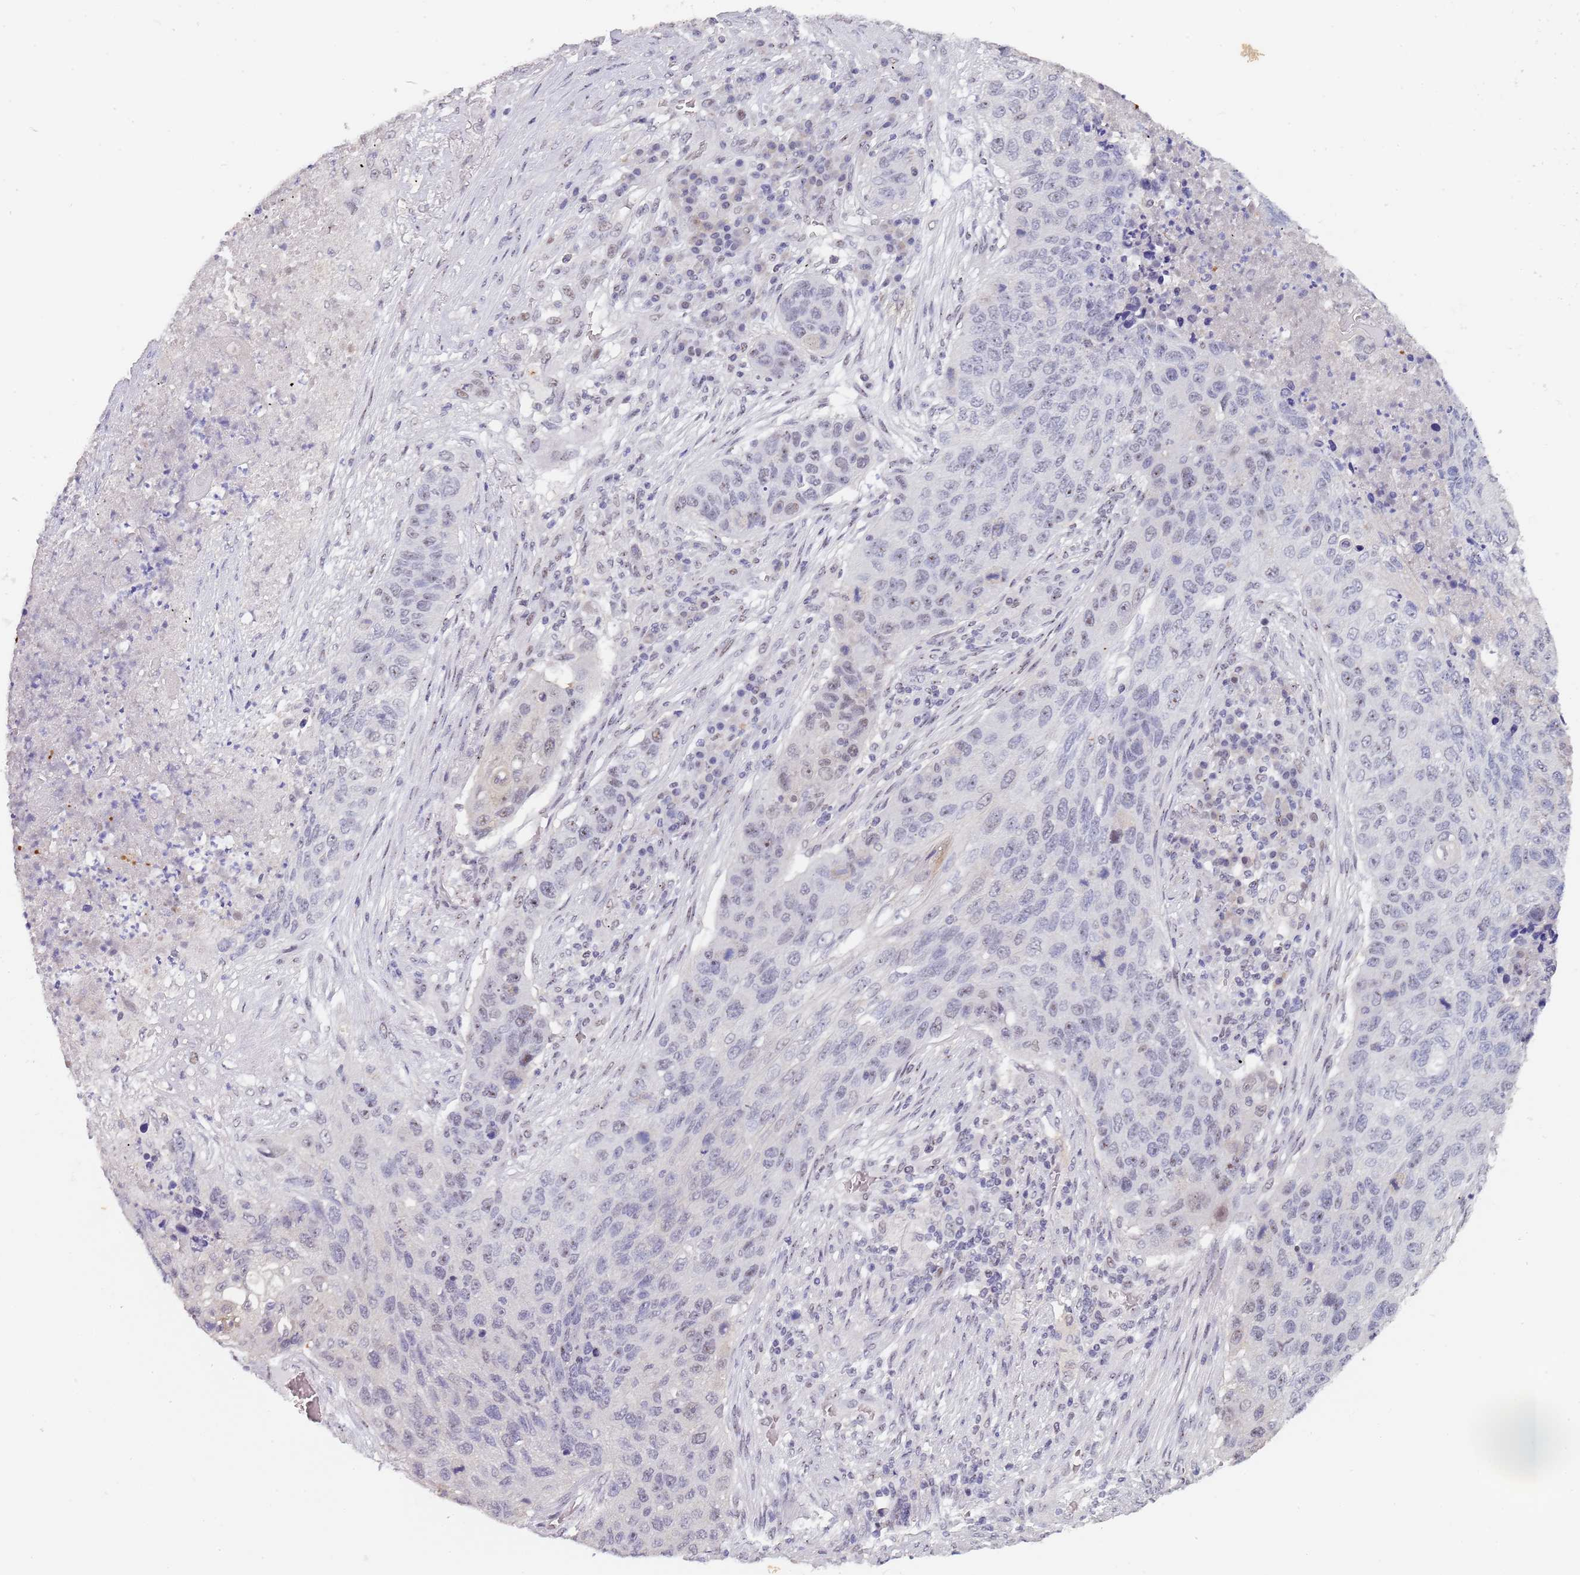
{"staining": {"intensity": "negative", "quantity": "none", "location": "none"}, "tissue": "lung cancer", "cell_type": "Tumor cells", "image_type": "cancer", "snomed": [{"axis": "morphology", "description": "Squamous cell carcinoma, NOS"}, {"axis": "topography", "description": "Lung"}], "caption": "Protein analysis of lung cancer reveals no significant positivity in tumor cells.", "gene": "CIZ1", "patient": {"sex": "female", "age": 63}}